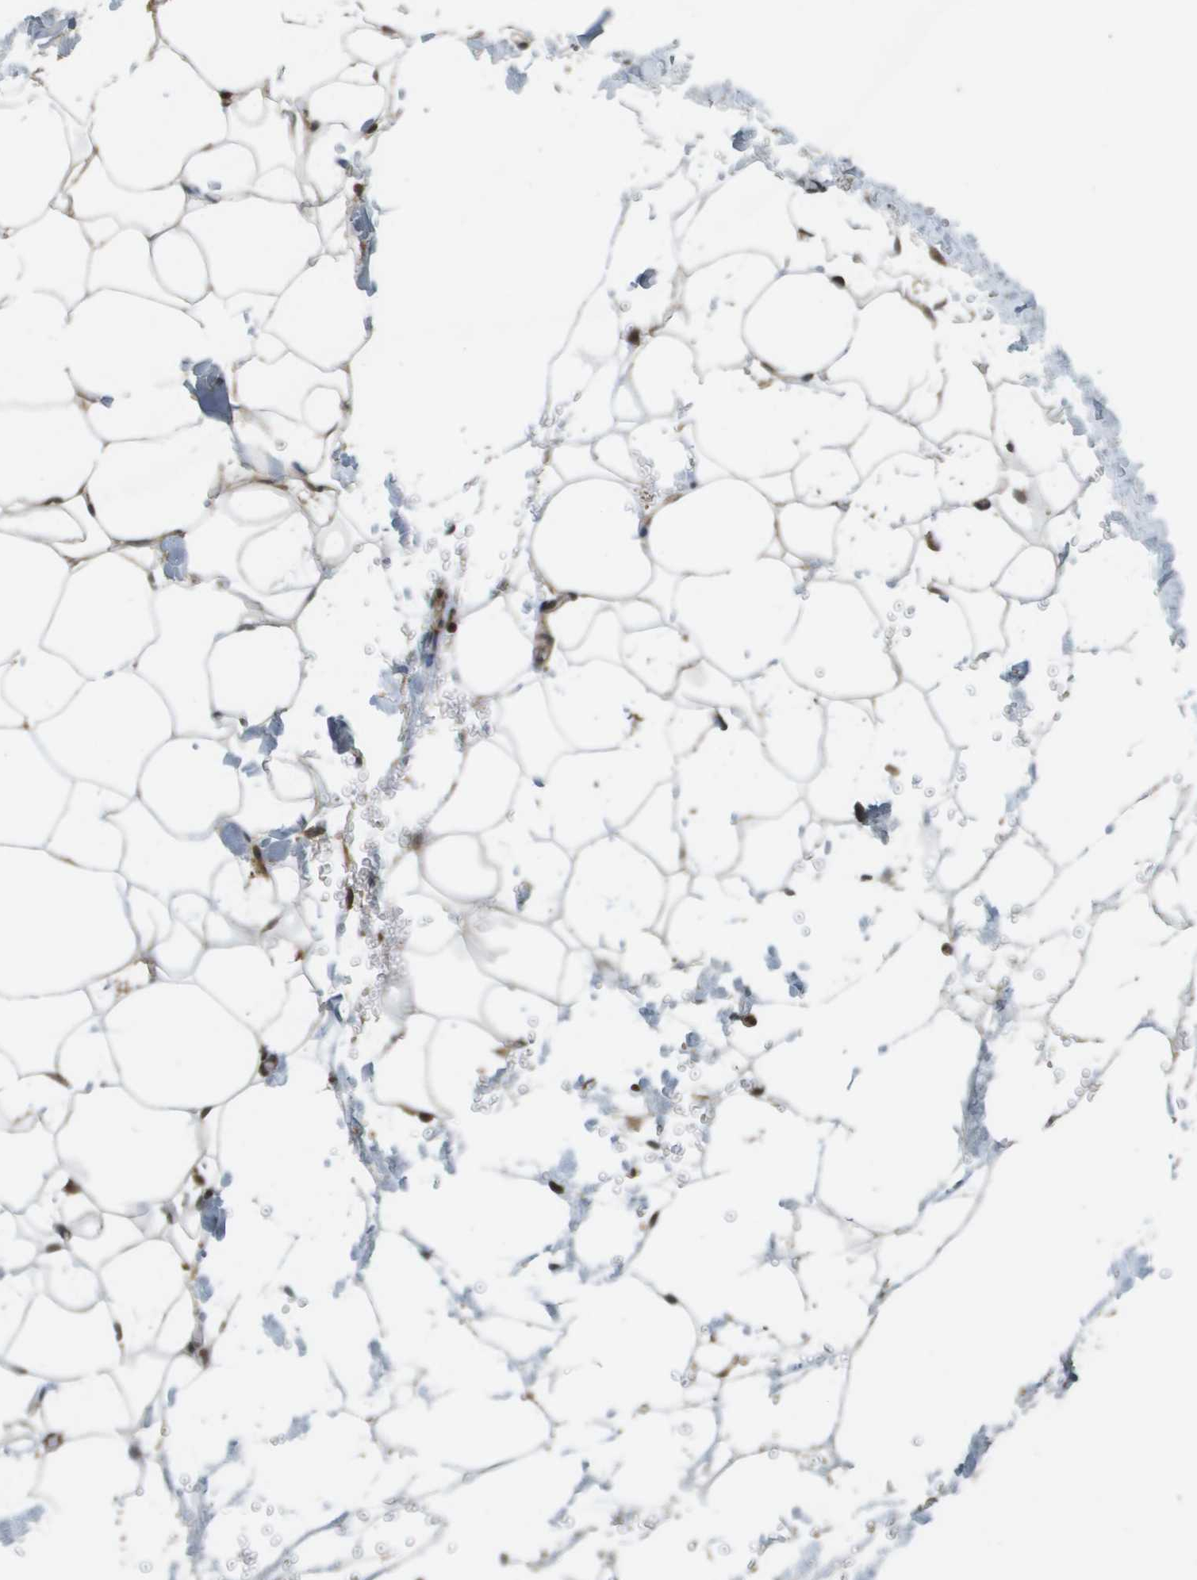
{"staining": {"intensity": "moderate", "quantity": "25%-75%", "location": "cytoplasmic/membranous"}, "tissue": "adipose tissue", "cell_type": "Adipocytes", "image_type": "normal", "snomed": [{"axis": "morphology", "description": "Normal tissue, NOS"}, {"axis": "topography", "description": "Breast"}, {"axis": "topography", "description": "Adipose tissue"}], "caption": "Protein expression analysis of benign adipose tissue shows moderate cytoplasmic/membranous positivity in about 25%-75% of adipocytes. Immunohistochemistry stains the protein of interest in brown and the nuclei are stained blue.", "gene": "KIF11", "patient": {"sex": "female", "age": 25}}